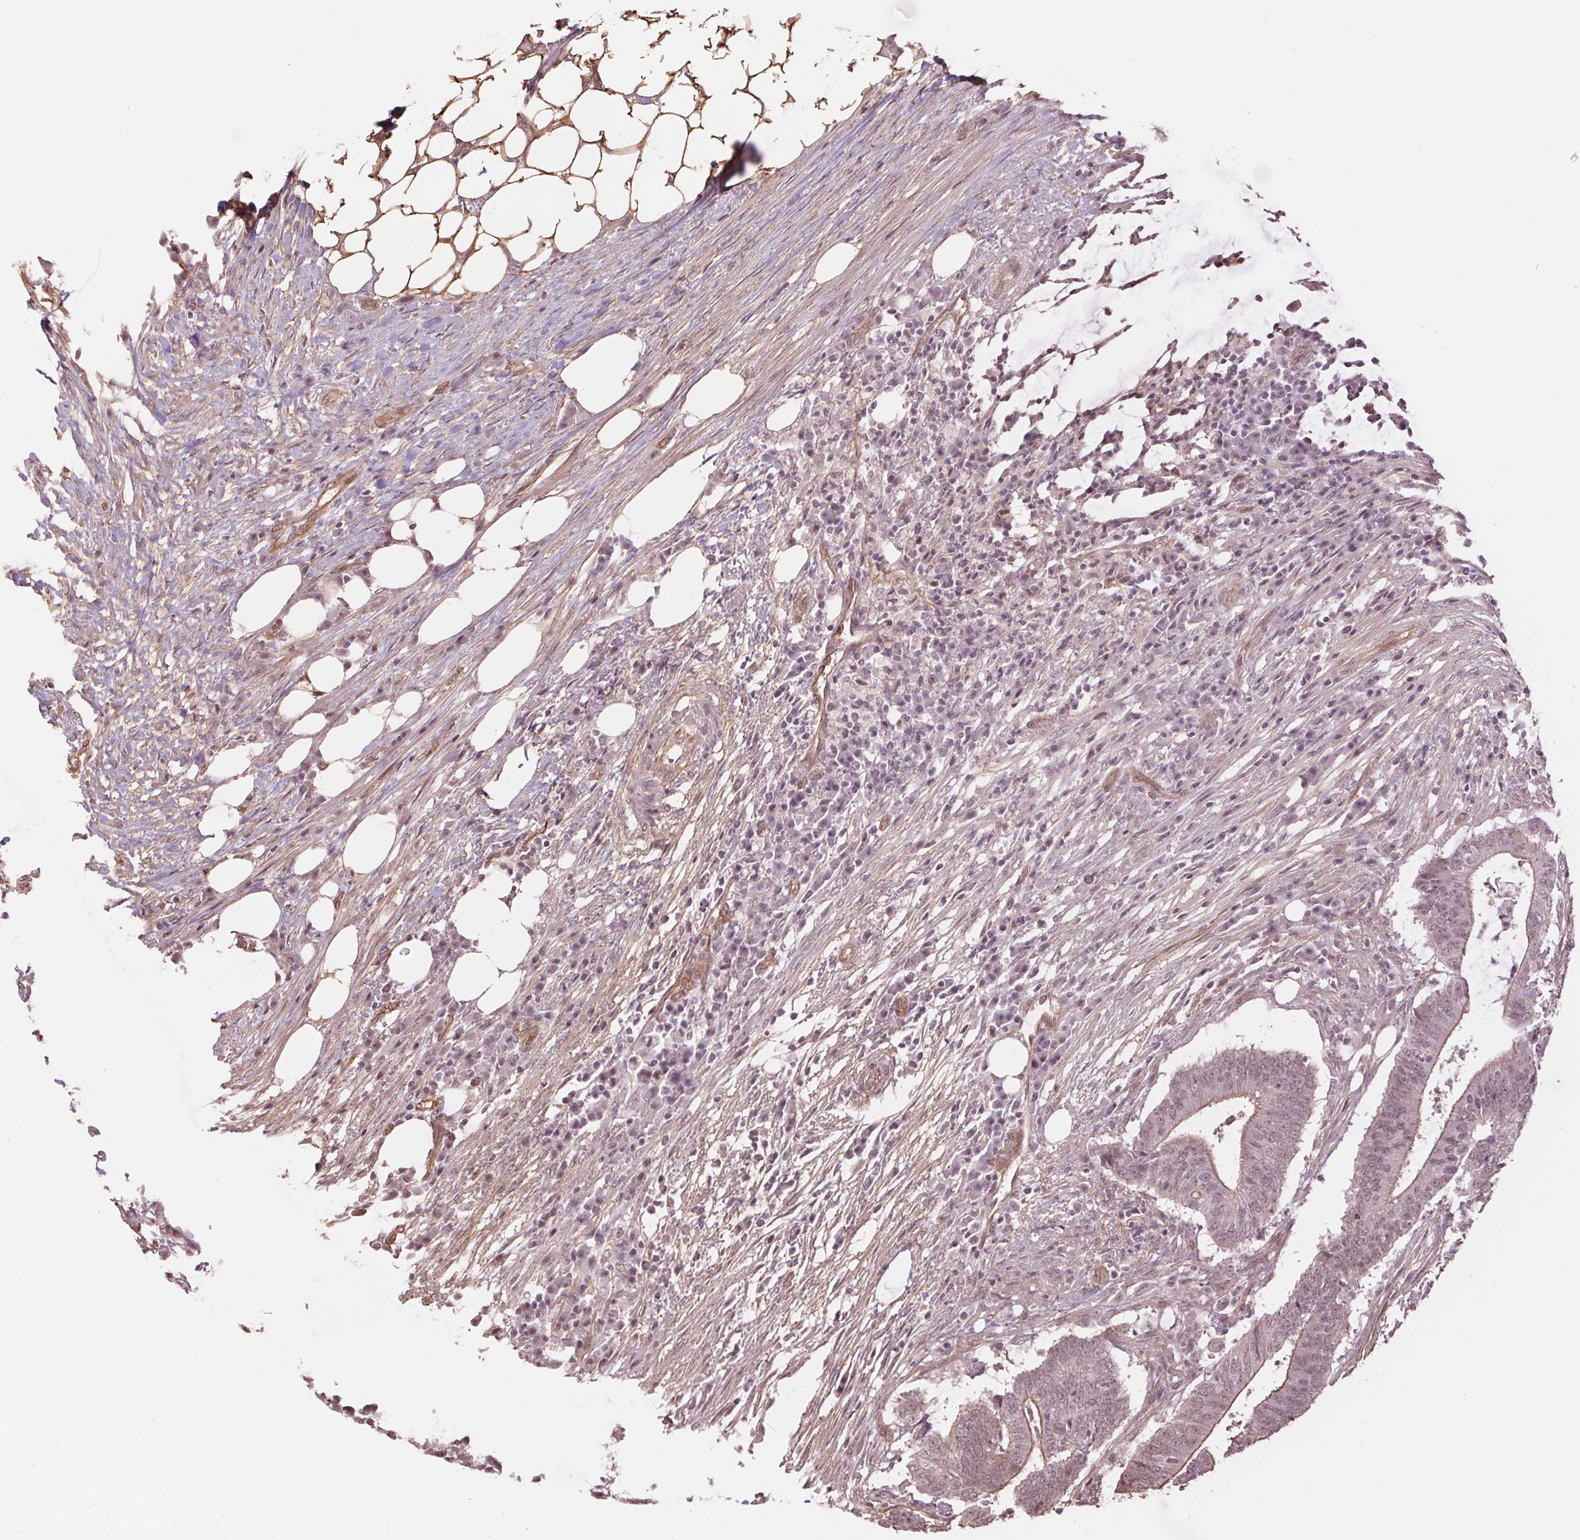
{"staining": {"intensity": "weak", "quantity": "25%-75%", "location": "cytoplasmic/membranous,nuclear"}, "tissue": "colorectal cancer", "cell_type": "Tumor cells", "image_type": "cancer", "snomed": [{"axis": "morphology", "description": "Adenocarcinoma, NOS"}, {"axis": "topography", "description": "Colon"}], "caption": "High-magnification brightfield microscopy of colorectal cancer (adenocarcinoma) stained with DAB (3,3'-diaminobenzidine) (brown) and counterstained with hematoxylin (blue). tumor cells exhibit weak cytoplasmic/membranous and nuclear staining is appreciated in about25%-75% of cells.", "gene": "PALM", "patient": {"sex": "female", "age": 43}}